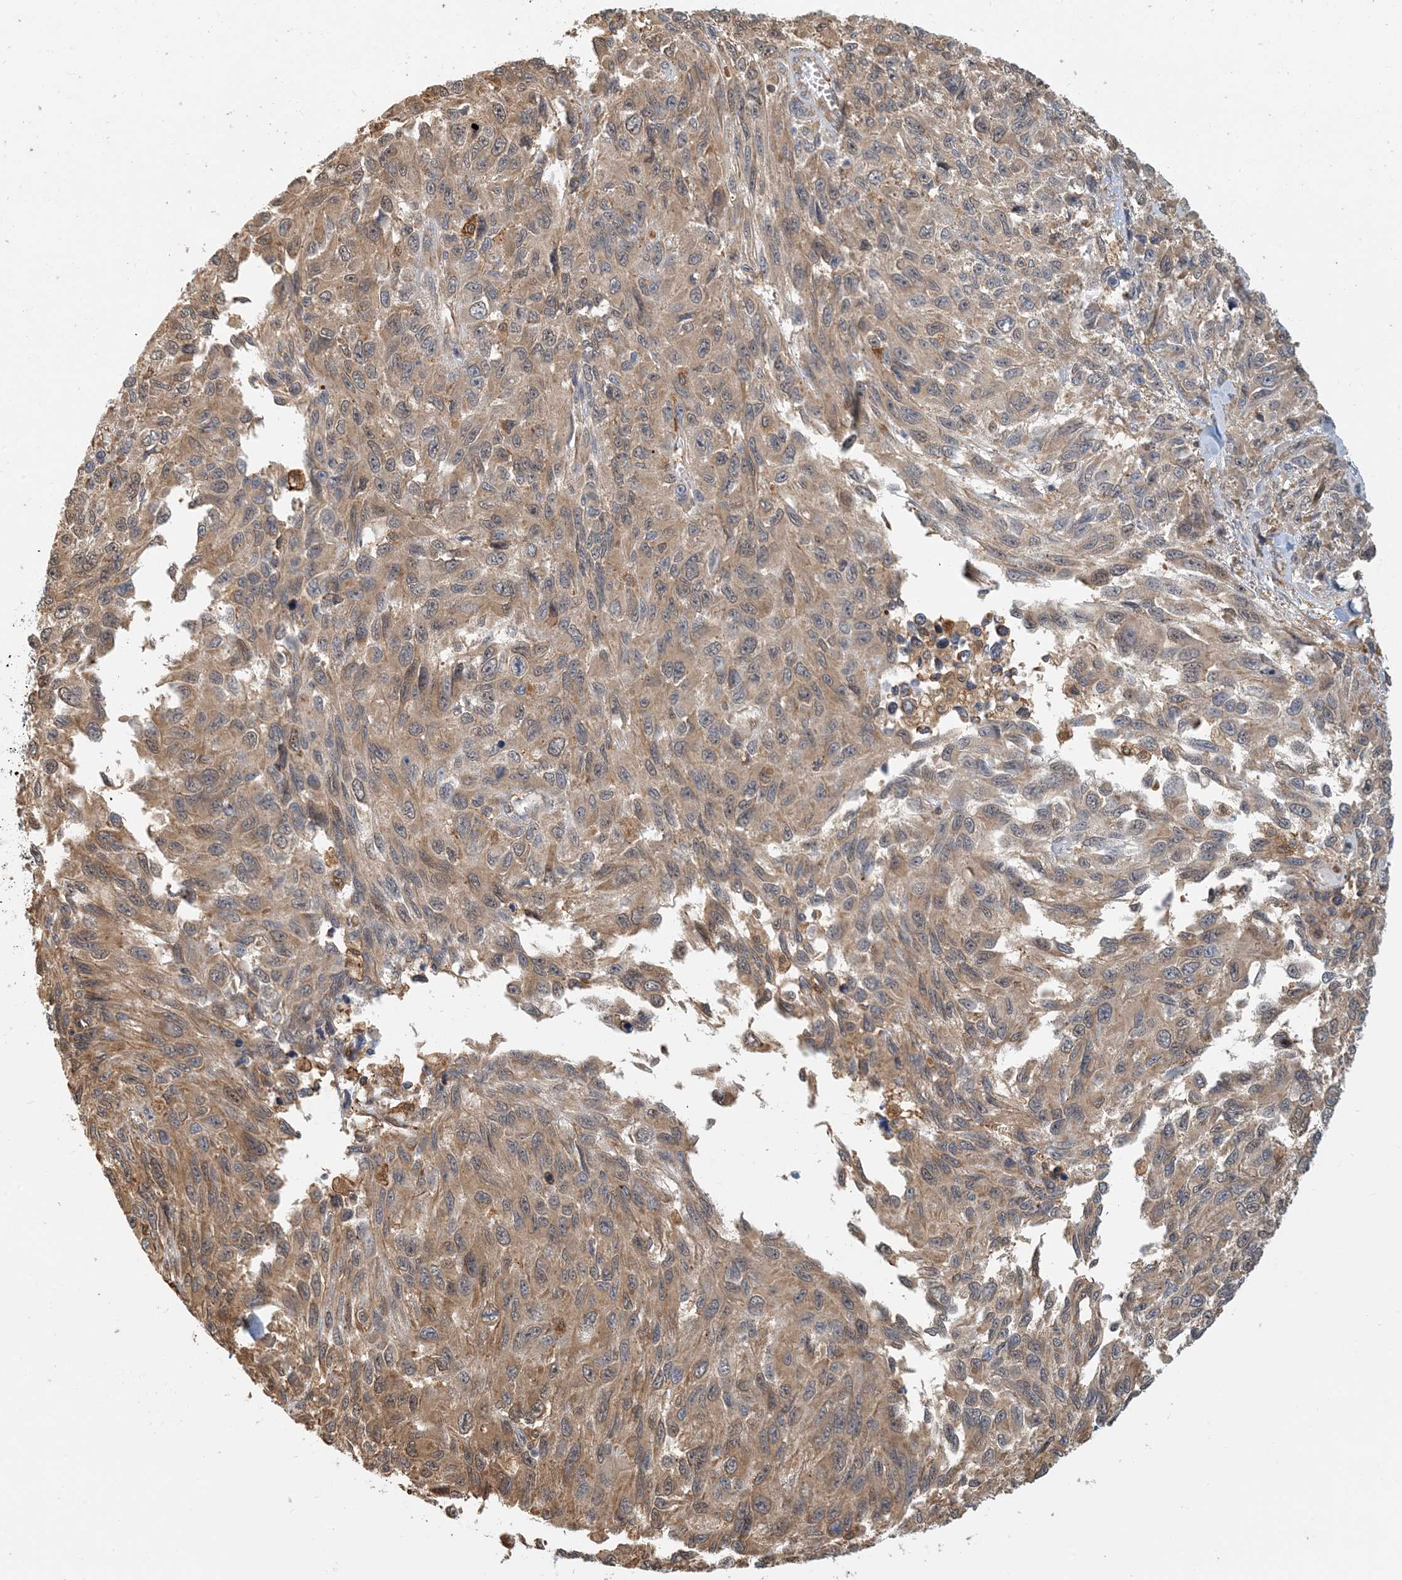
{"staining": {"intensity": "moderate", "quantity": "25%-75%", "location": "cytoplasmic/membranous"}, "tissue": "melanoma", "cell_type": "Tumor cells", "image_type": "cancer", "snomed": [{"axis": "morphology", "description": "Malignant melanoma, NOS"}, {"axis": "topography", "description": "Skin"}], "caption": "The histopathology image exhibits immunohistochemical staining of malignant melanoma. There is moderate cytoplasmic/membranous positivity is identified in about 25%-75% of tumor cells.", "gene": "HNMT", "patient": {"sex": "female", "age": 96}}